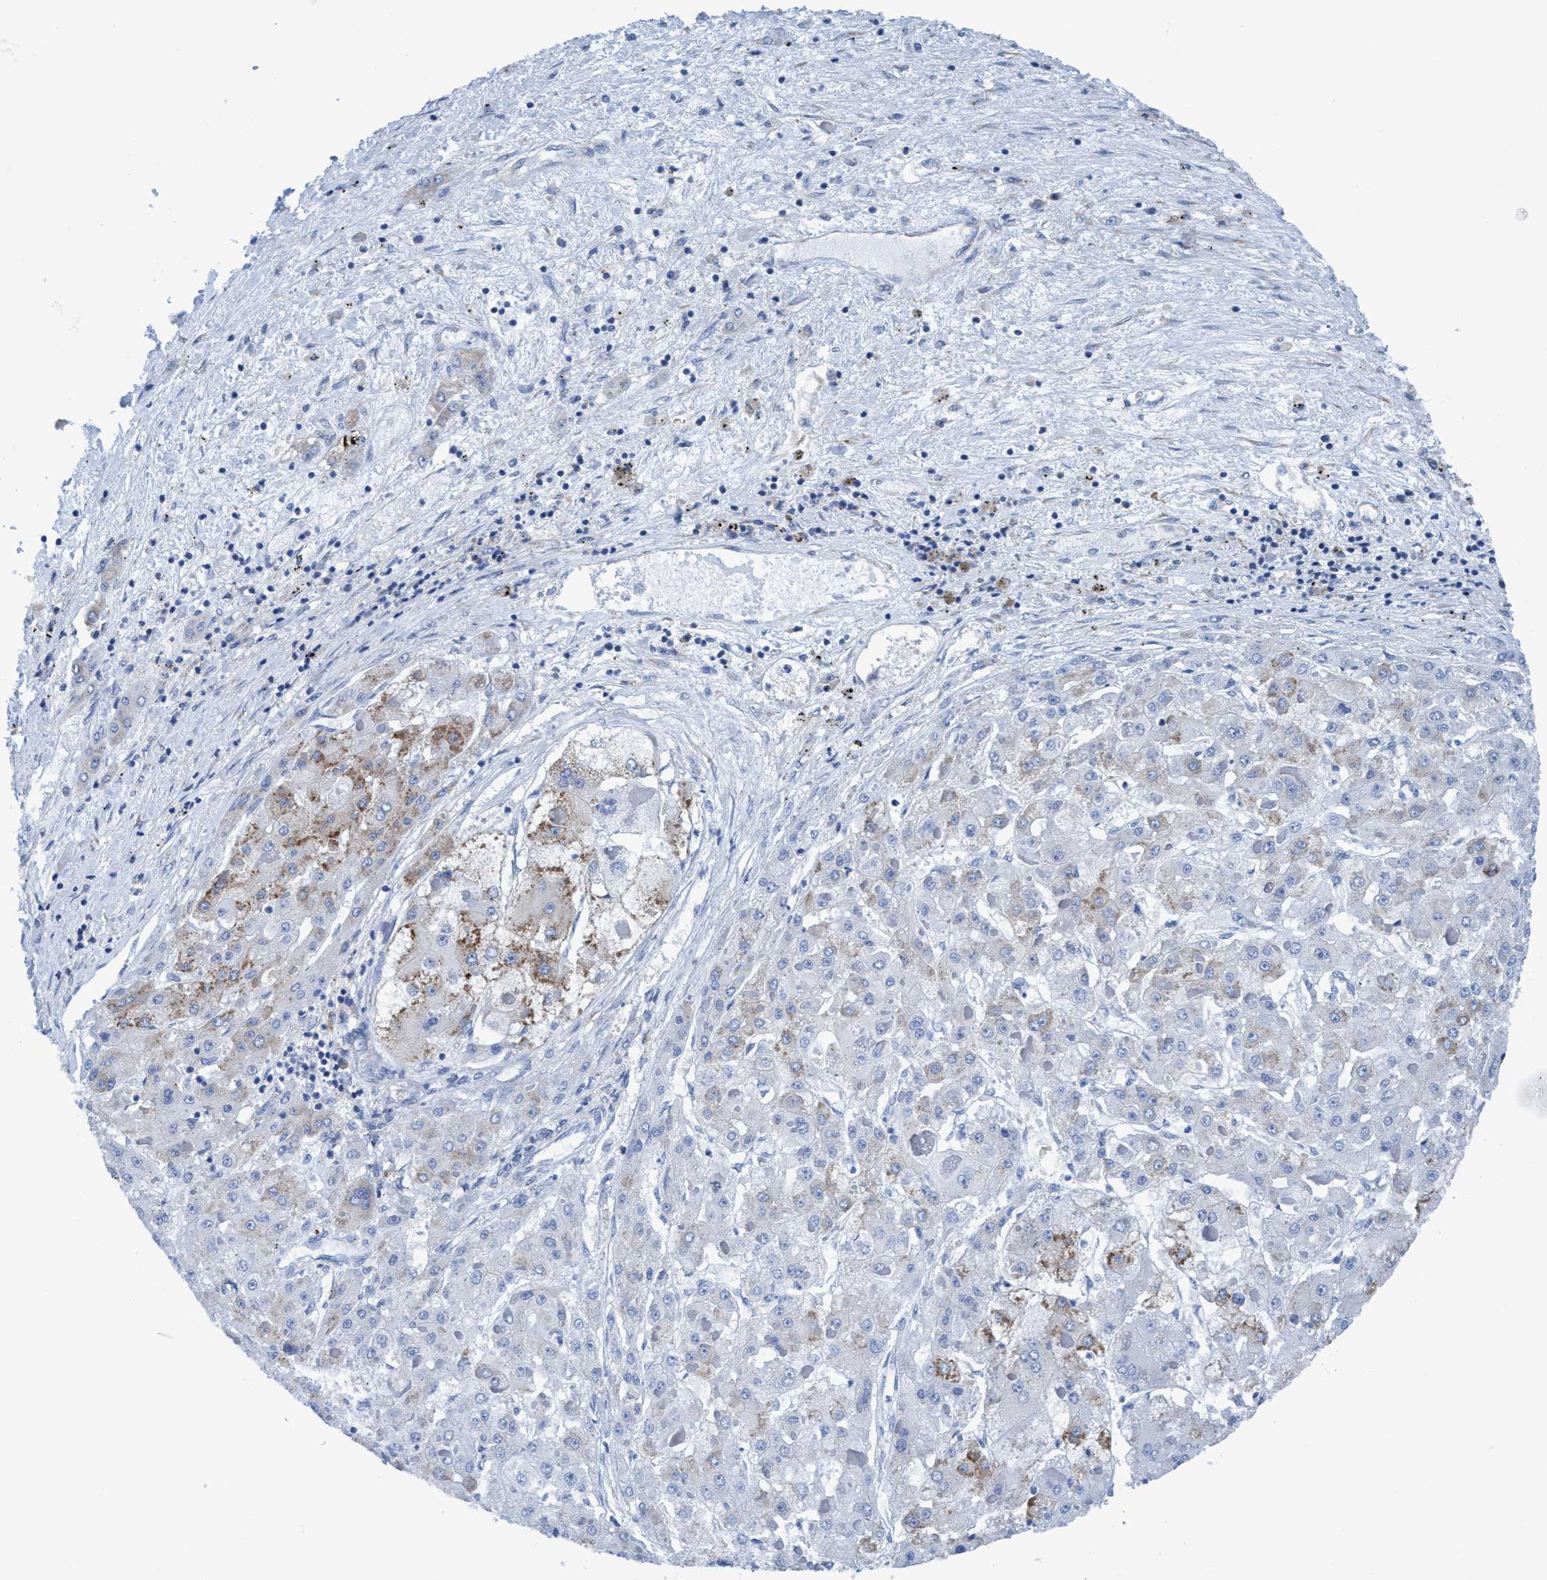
{"staining": {"intensity": "weak", "quantity": "25%-75%", "location": "cytoplasmic/membranous"}, "tissue": "liver cancer", "cell_type": "Tumor cells", "image_type": "cancer", "snomed": [{"axis": "morphology", "description": "Carcinoma, Hepatocellular, NOS"}, {"axis": "topography", "description": "Liver"}], "caption": "Immunohistochemical staining of liver hepatocellular carcinoma shows low levels of weak cytoplasmic/membranous expression in approximately 25%-75% of tumor cells.", "gene": "NMT1", "patient": {"sex": "female", "age": 73}}